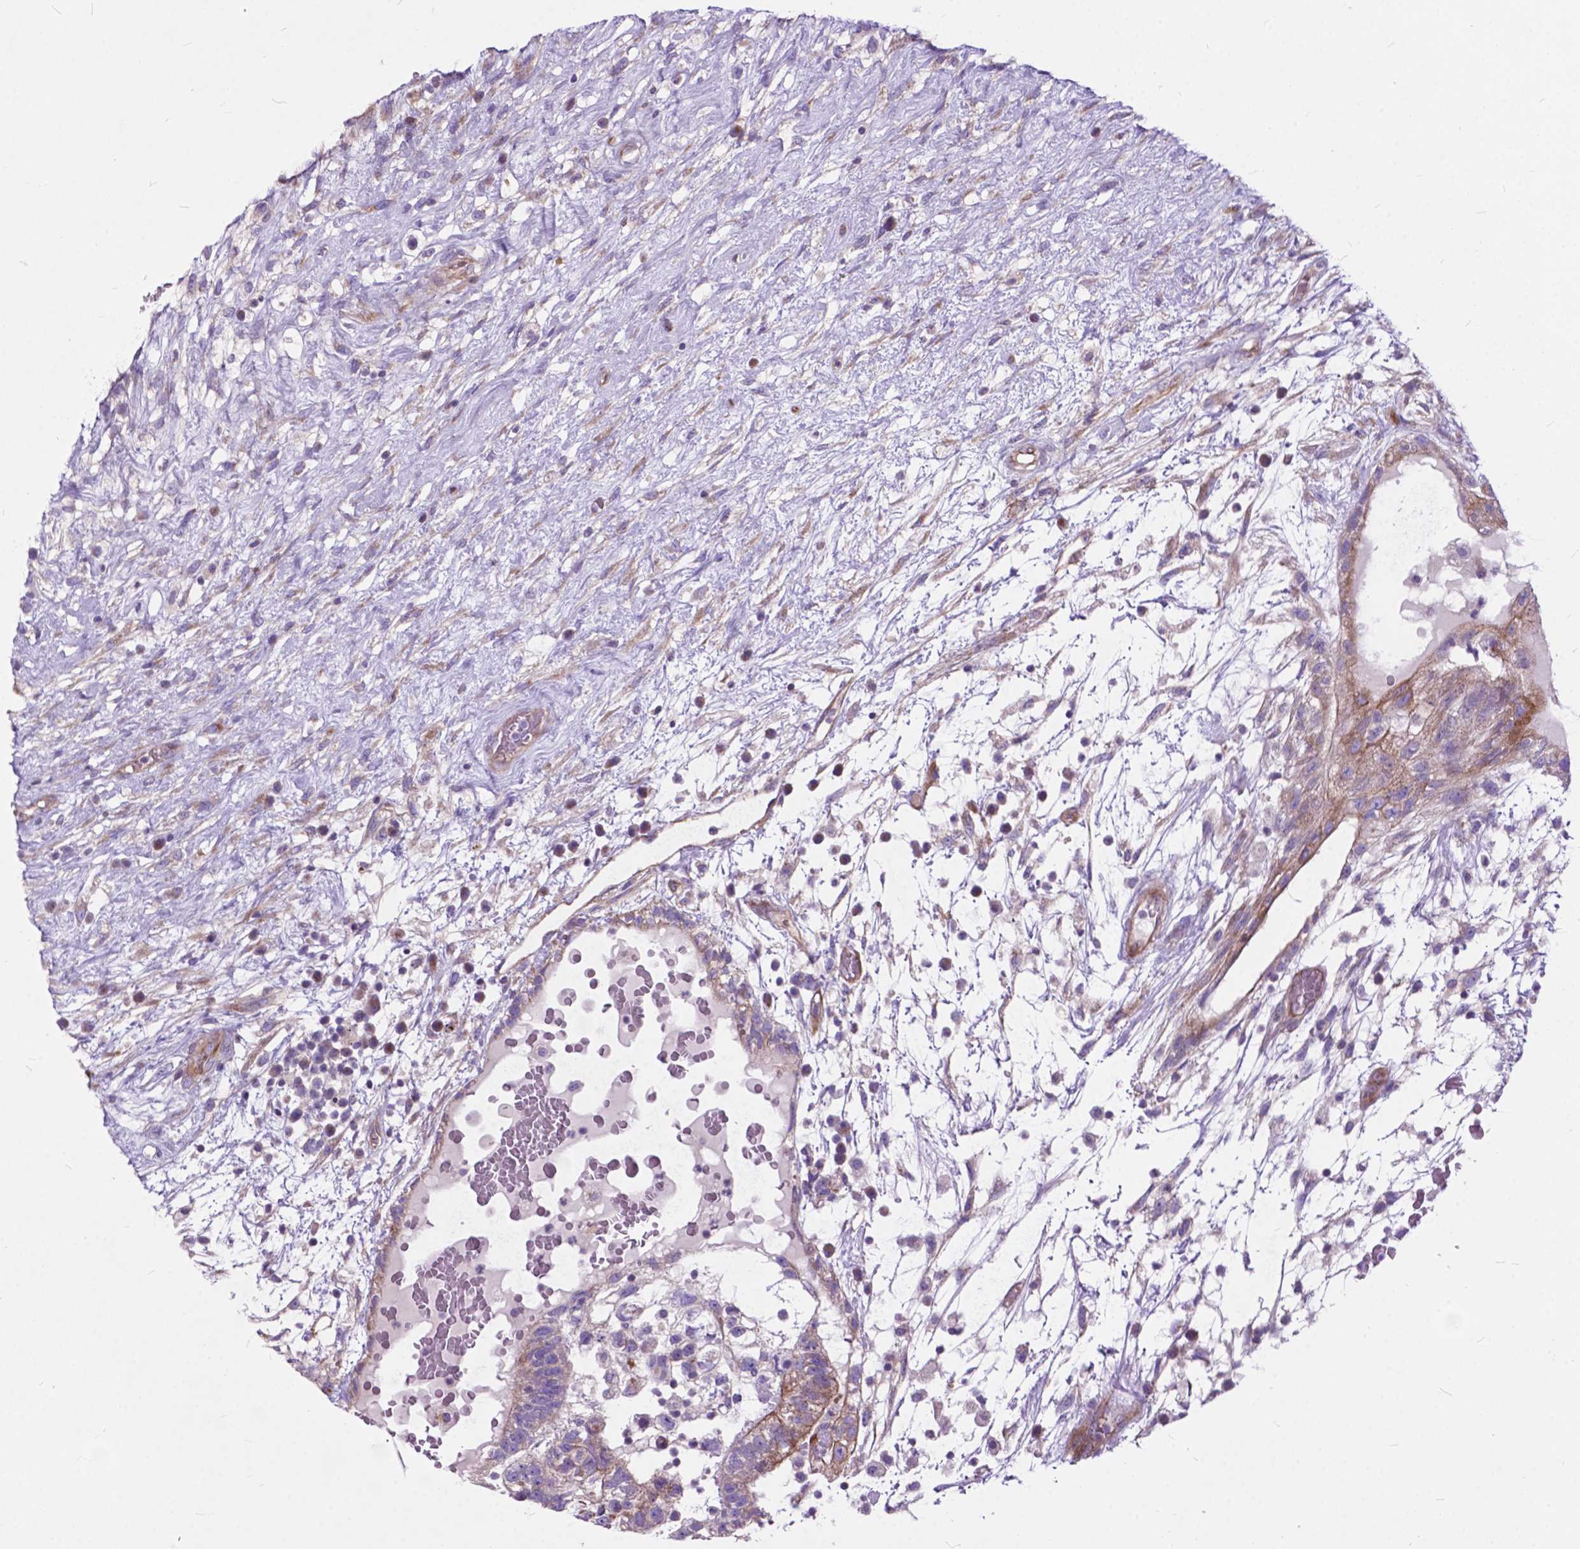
{"staining": {"intensity": "moderate", "quantity": "<25%", "location": "cytoplasmic/membranous"}, "tissue": "testis cancer", "cell_type": "Tumor cells", "image_type": "cancer", "snomed": [{"axis": "morphology", "description": "Normal tissue, NOS"}, {"axis": "morphology", "description": "Carcinoma, Embryonal, NOS"}, {"axis": "topography", "description": "Testis"}], "caption": "High-power microscopy captured an immunohistochemistry micrograph of testis embryonal carcinoma, revealing moderate cytoplasmic/membranous expression in approximately <25% of tumor cells.", "gene": "FLT4", "patient": {"sex": "male", "age": 32}}